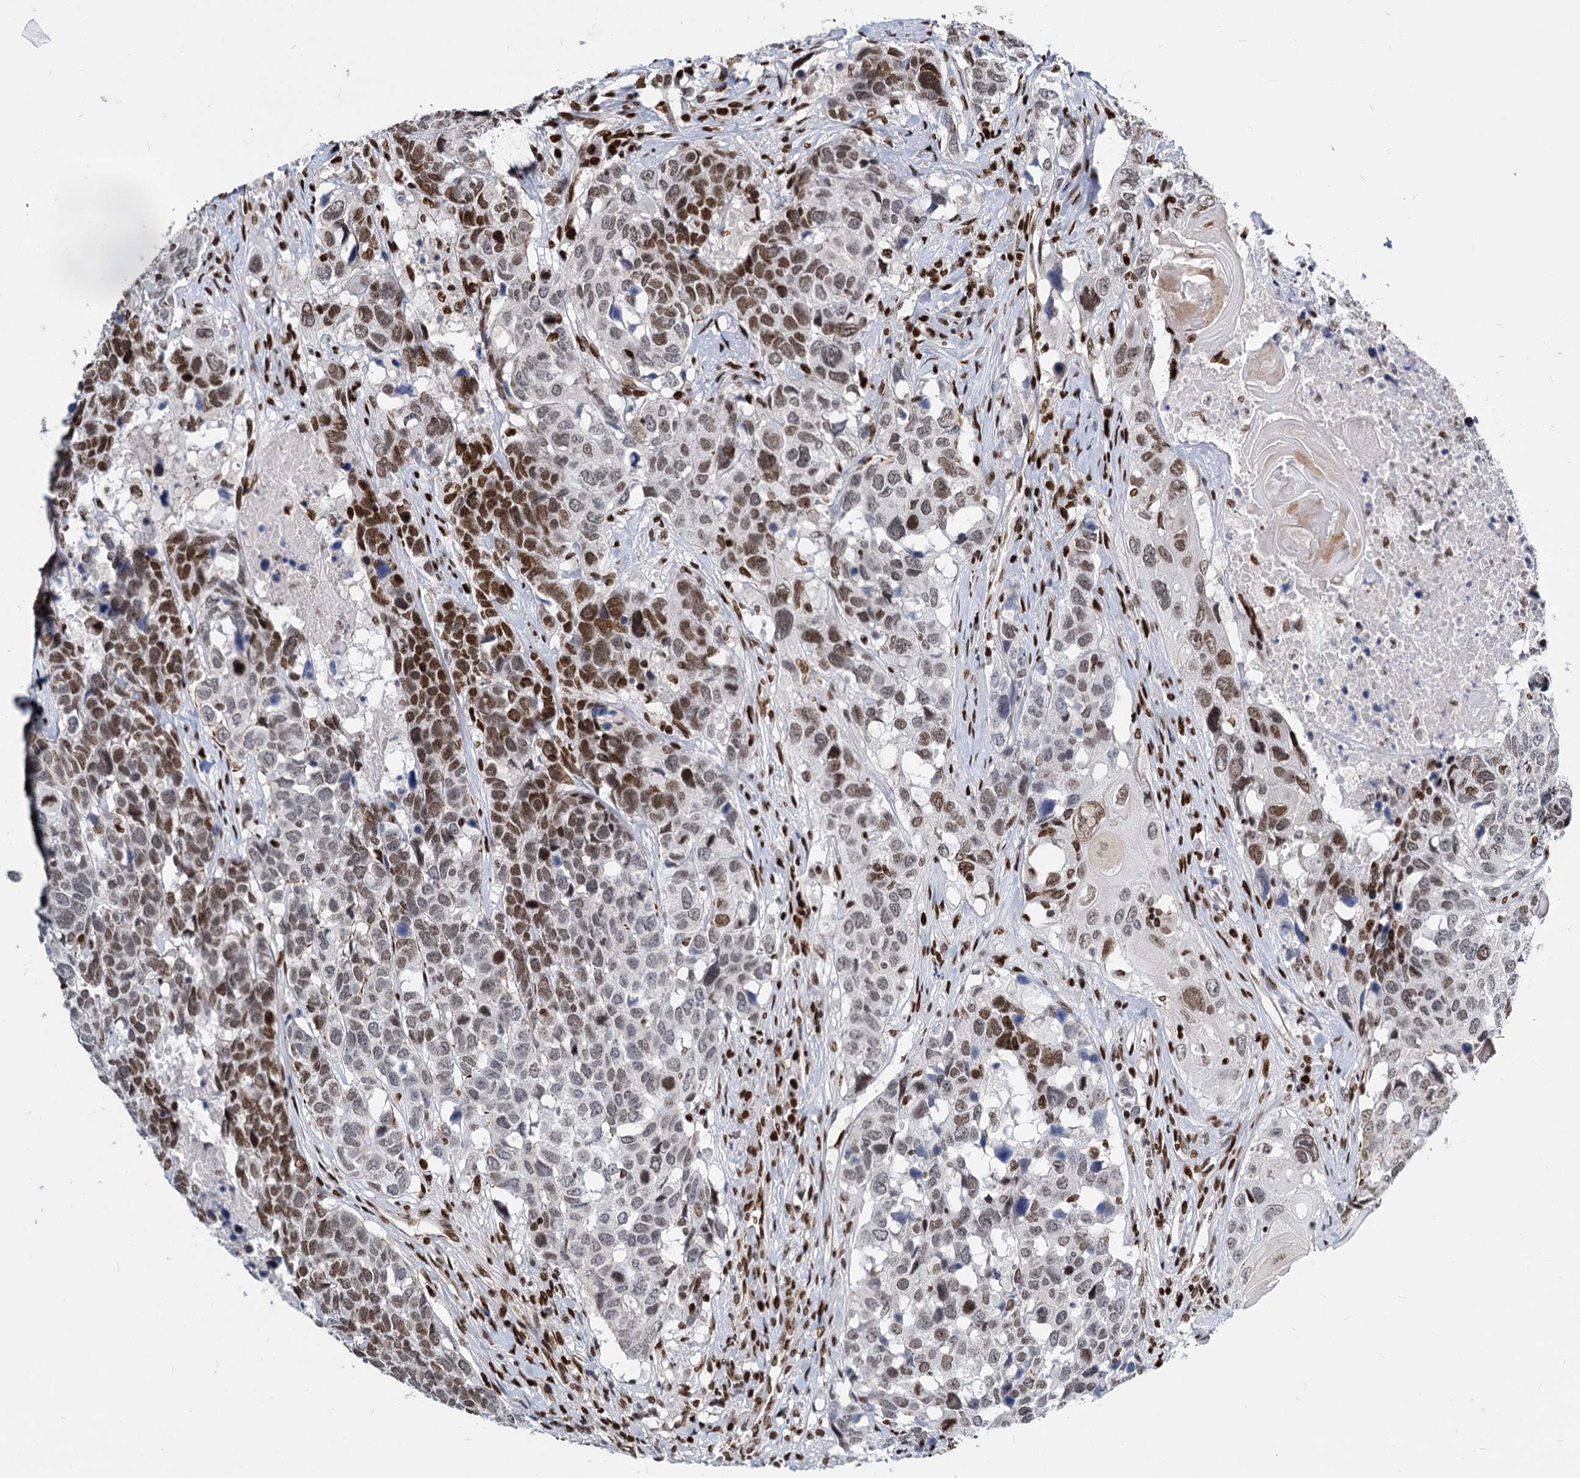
{"staining": {"intensity": "strong", "quantity": "25%-75%", "location": "nuclear"}, "tissue": "head and neck cancer", "cell_type": "Tumor cells", "image_type": "cancer", "snomed": [{"axis": "morphology", "description": "Squamous cell carcinoma, NOS"}, {"axis": "topography", "description": "Head-Neck"}], "caption": "DAB (3,3'-diaminobenzidine) immunohistochemical staining of head and neck squamous cell carcinoma displays strong nuclear protein positivity in about 25%-75% of tumor cells.", "gene": "MECP2", "patient": {"sex": "male", "age": 66}}